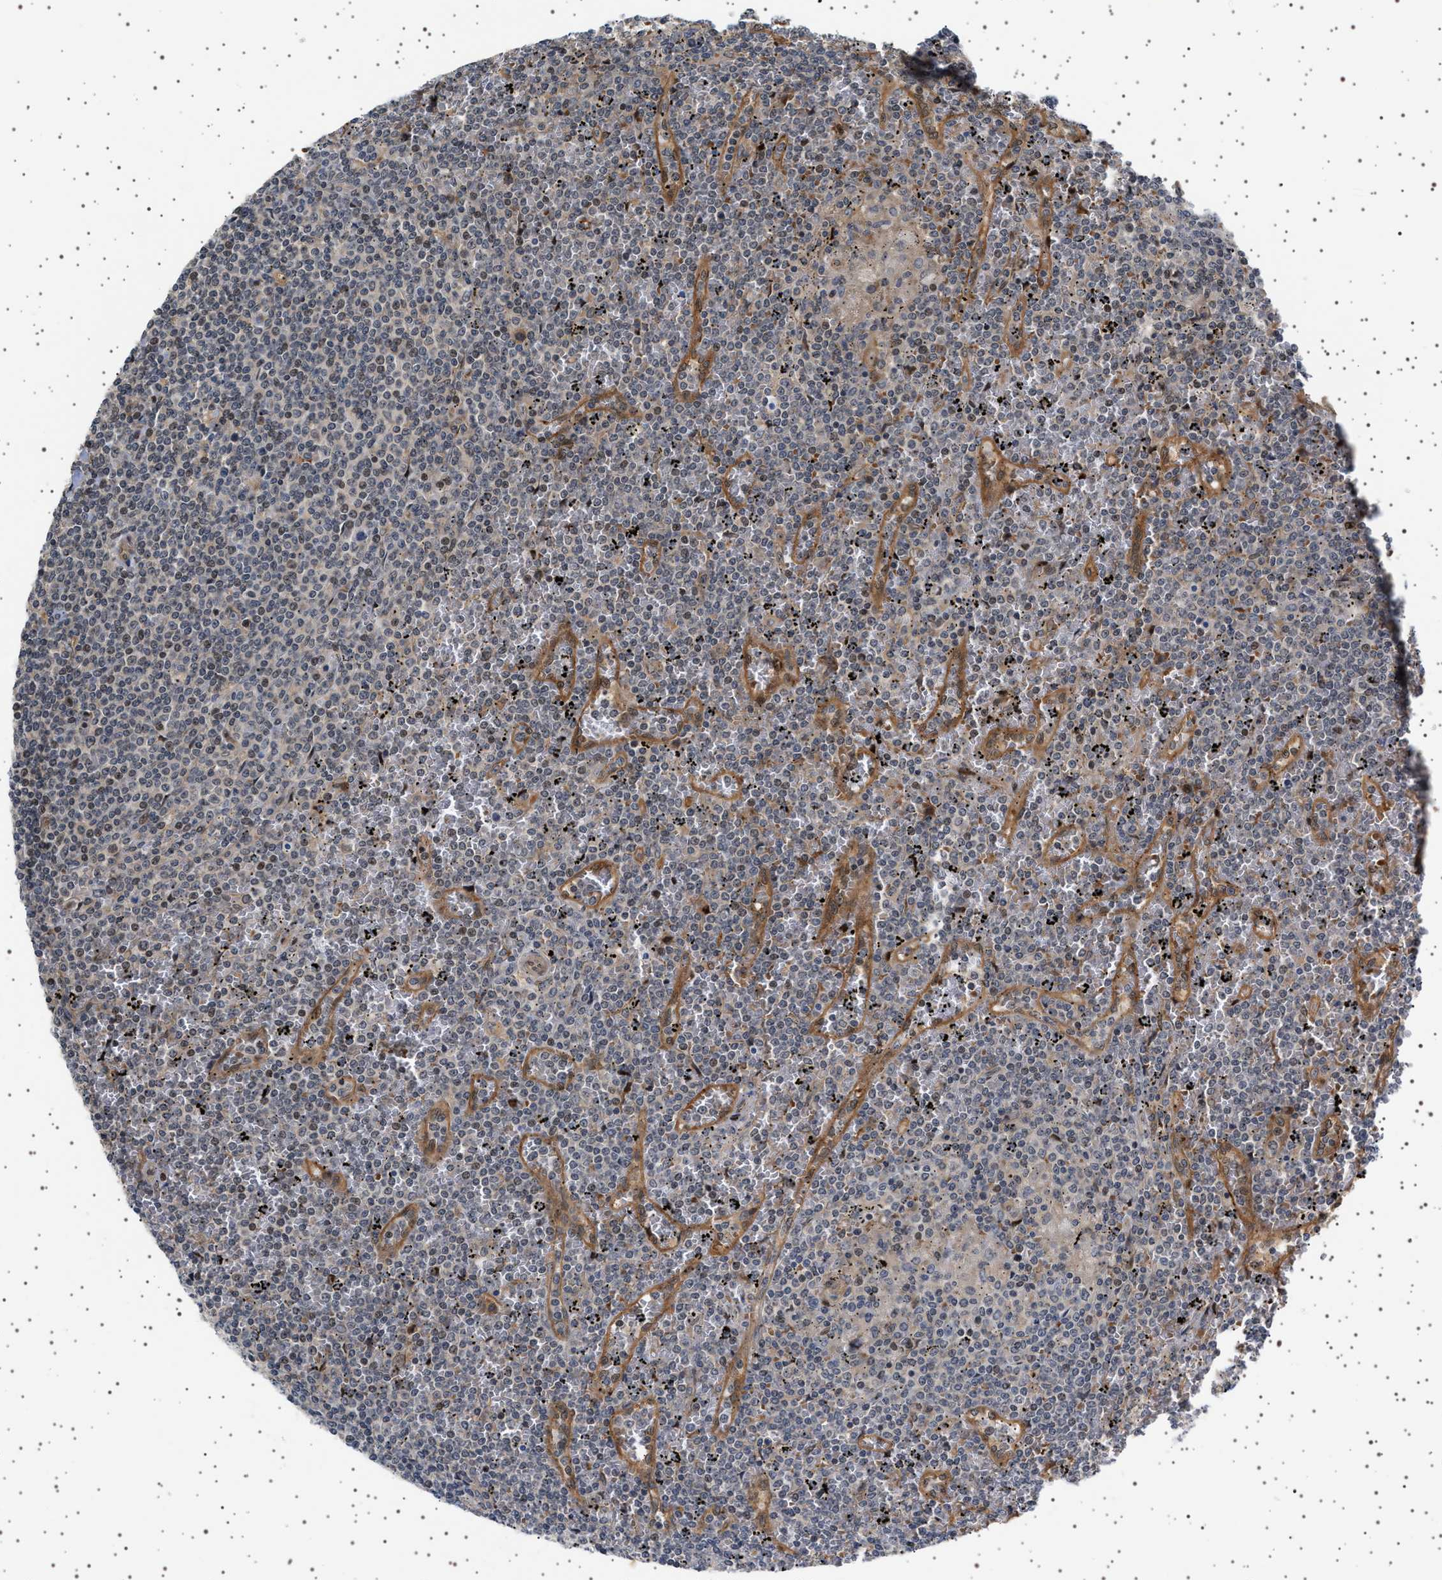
{"staining": {"intensity": "negative", "quantity": "none", "location": "none"}, "tissue": "lymphoma", "cell_type": "Tumor cells", "image_type": "cancer", "snomed": [{"axis": "morphology", "description": "Malignant lymphoma, non-Hodgkin's type, Low grade"}, {"axis": "topography", "description": "Spleen"}], "caption": "Human lymphoma stained for a protein using immunohistochemistry reveals no expression in tumor cells.", "gene": "BAG3", "patient": {"sex": "female", "age": 19}}